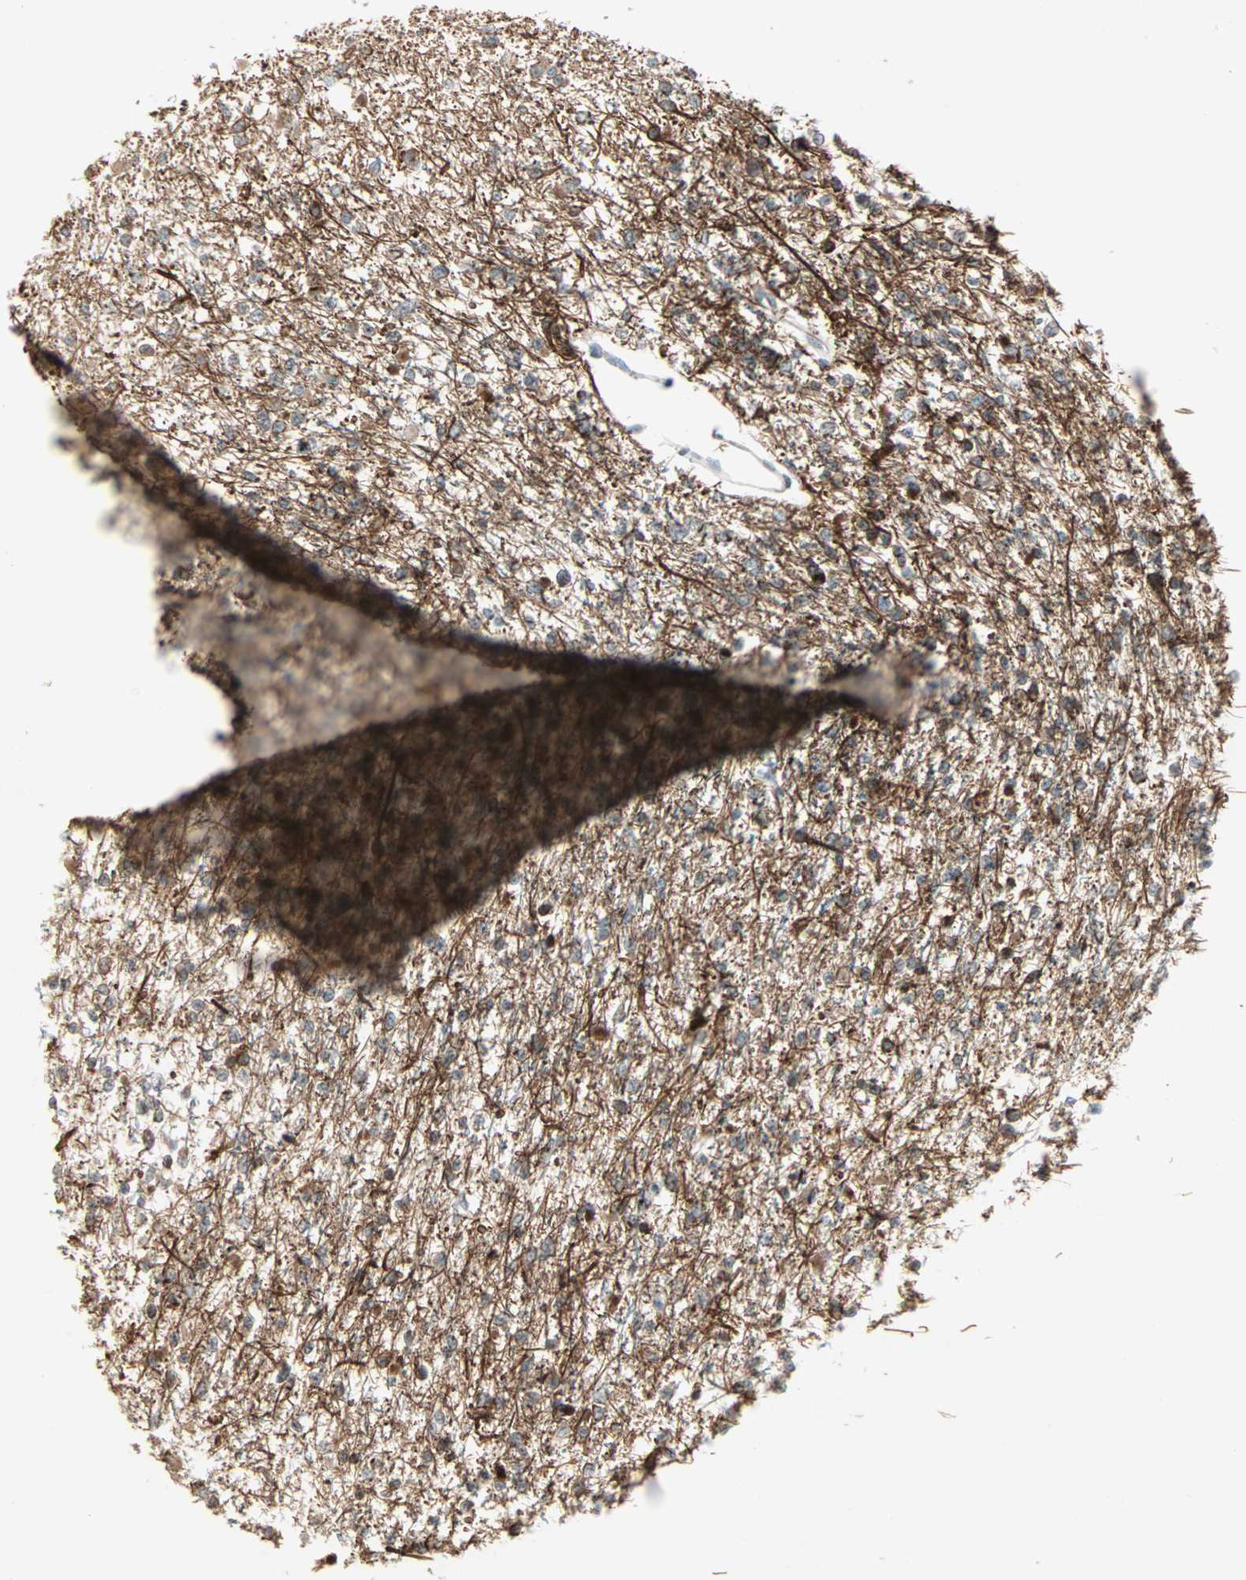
{"staining": {"intensity": "weak", "quantity": "25%-75%", "location": "cytoplasmic/membranous"}, "tissue": "glioma", "cell_type": "Tumor cells", "image_type": "cancer", "snomed": [{"axis": "morphology", "description": "Glioma, malignant, Low grade"}, {"axis": "topography", "description": "Brain"}], "caption": "Tumor cells show weak cytoplasmic/membranous staining in about 25%-75% of cells in low-grade glioma (malignant).", "gene": "CBLC", "patient": {"sex": "female", "age": 22}}